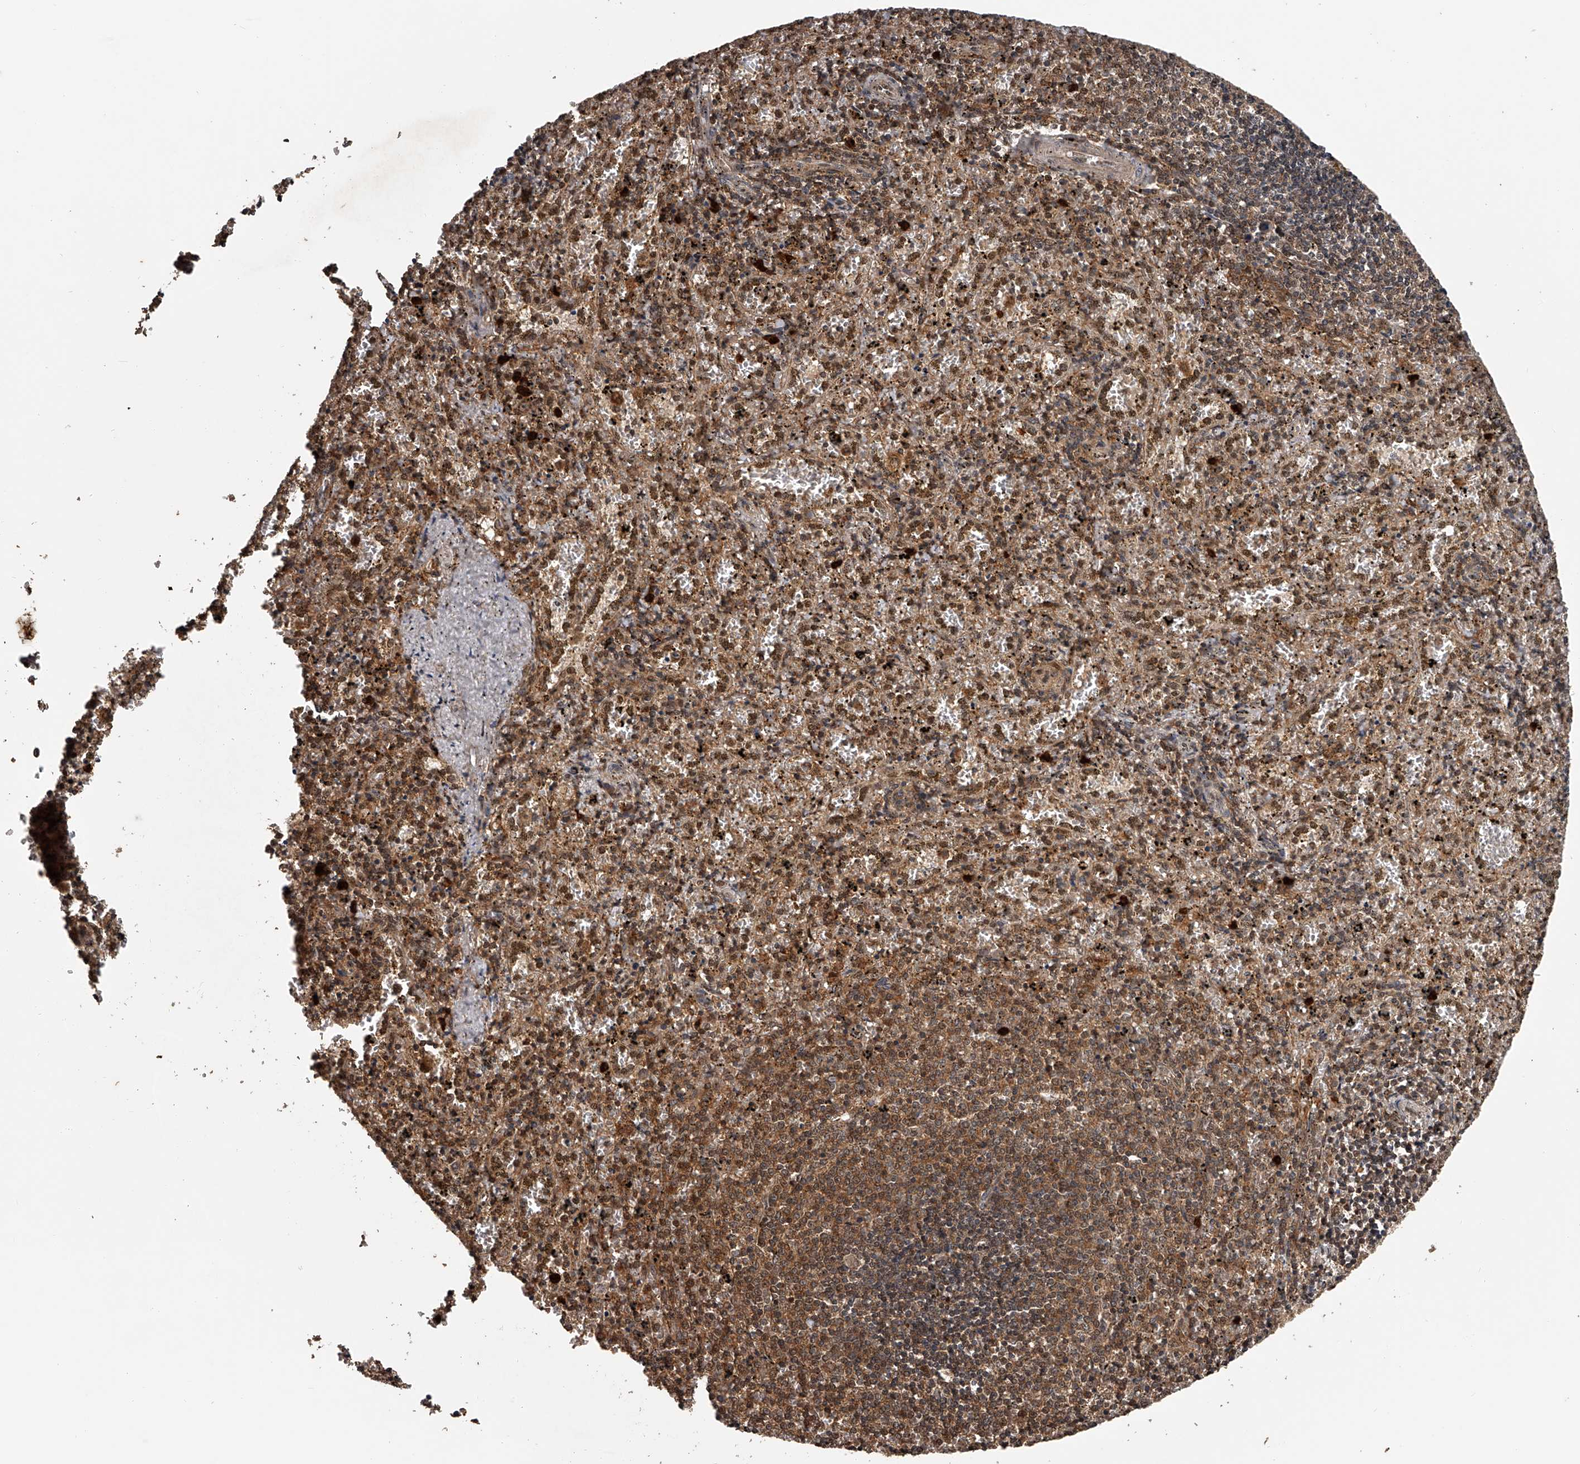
{"staining": {"intensity": "moderate", "quantity": "25%-75%", "location": "cytoplasmic/membranous,nuclear"}, "tissue": "spleen", "cell_type": "Cells in red pulp", "image_type": "normal", "snomed": [{"axis": "morphology", "description": "Normal tissue, NOS"}, {"axis": "topography", "description": "Spleen"}], "caption": "Protein analysis of benign spleen reveals moderate cytoplasmic/membranous,nuclear expression in about 25%-75% of cells in red pulp. Using DAB (3,3'-diaminobenzidine) (brown) and hematoxylin (blue) stains, captured at high magnification using brightfield microscopy.", "gene": "PLEKHG1", "patient": {"sex": "male", "age": 11}}